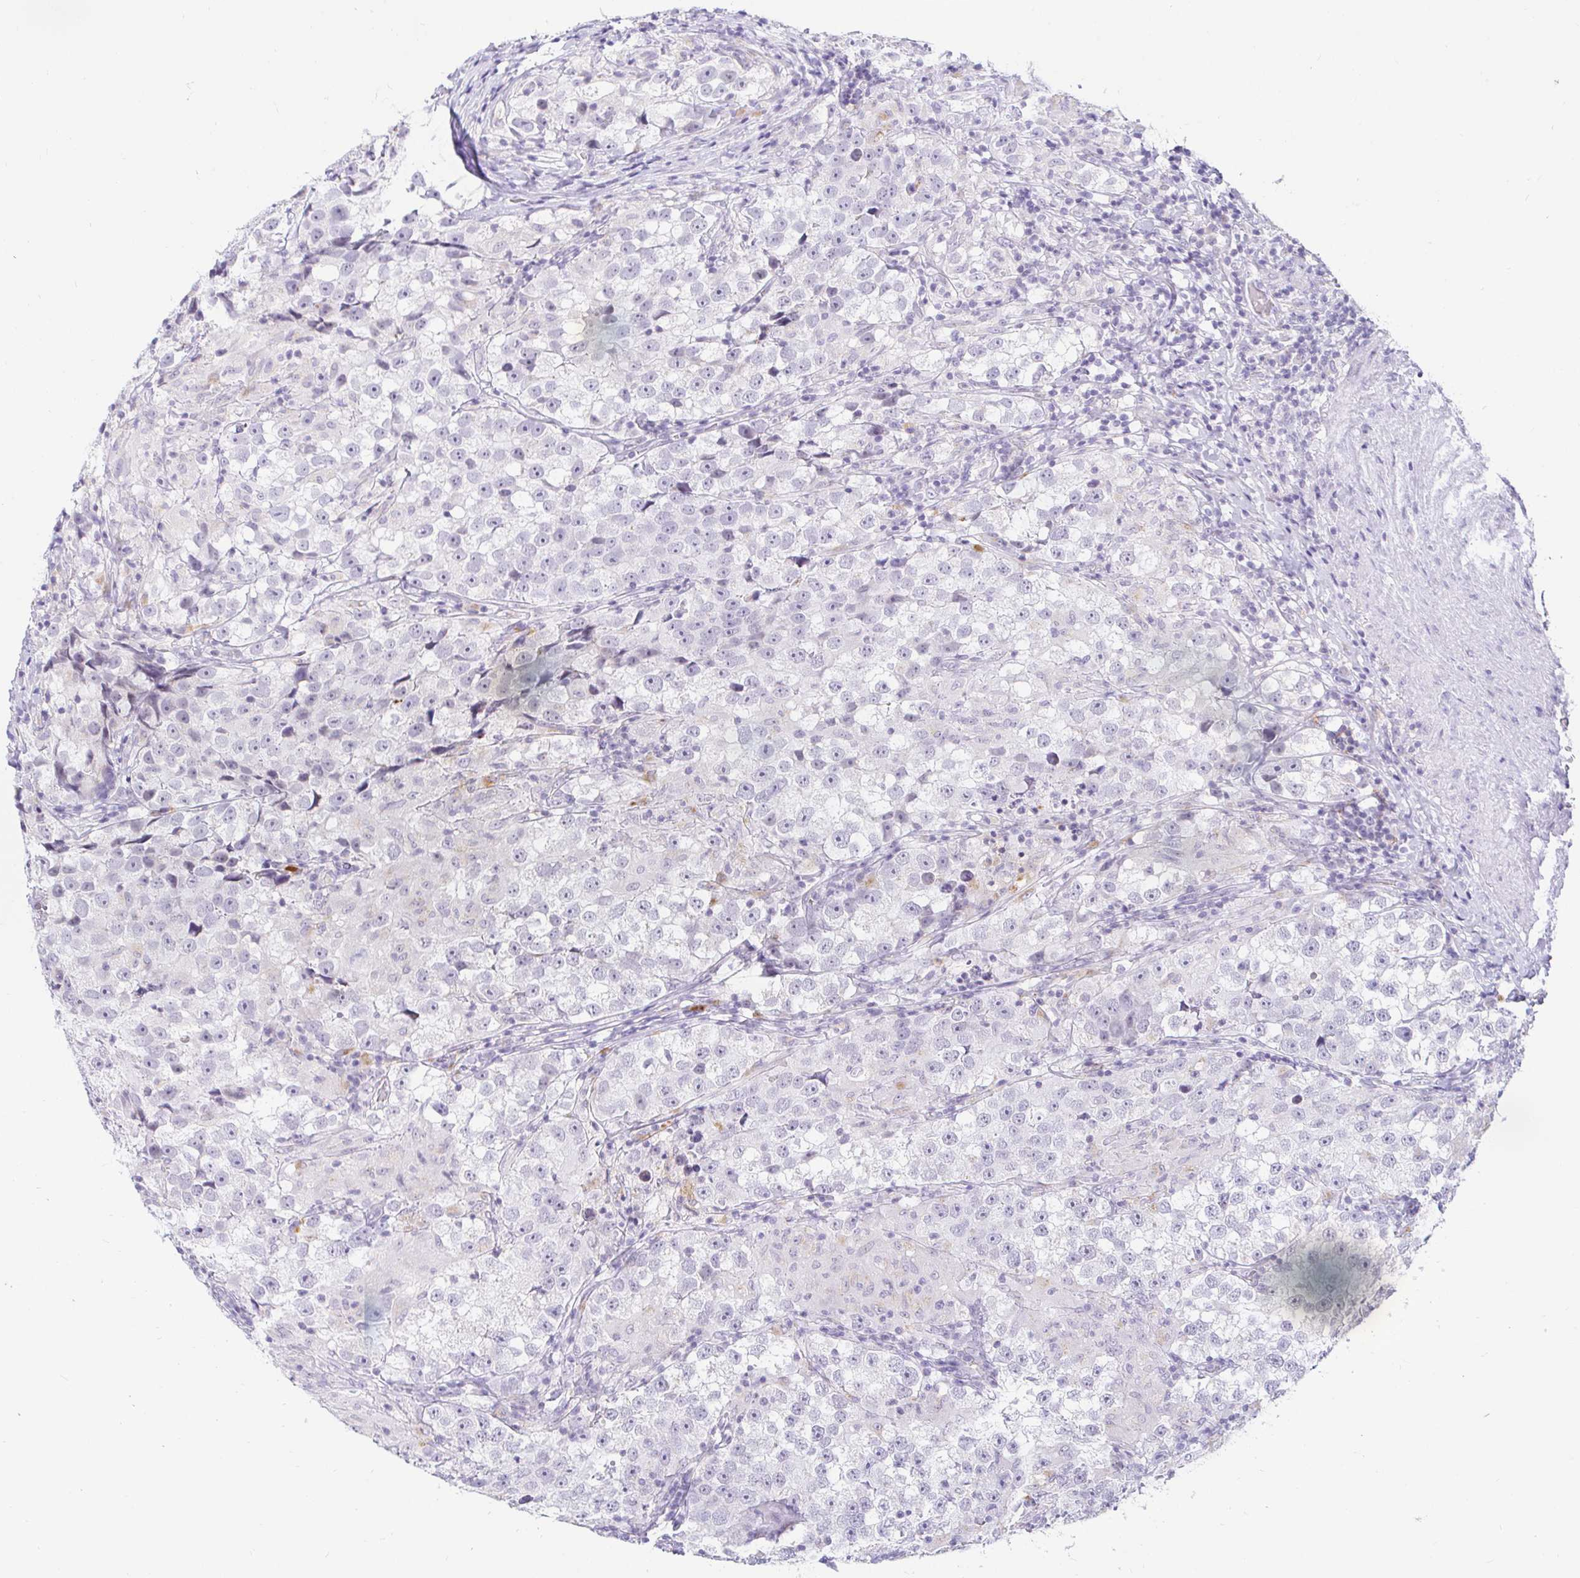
{"staining": {"intensity": "negative", "quantity": "none", "location": "none"}, "tissue": "testis cancer", "cell_type": "Tumor cells", "image_type": "cancer", "snomed": [{"axis": "morphology", "description": "Seminoma, NOS"}, {"axis": "topography", "description": "Testis"}], "caption": "Tumor cells are negative for brown protein staining in testis cancer.", "gene": "OR51D1", "patient": {"sex": "male", "age": 46}}